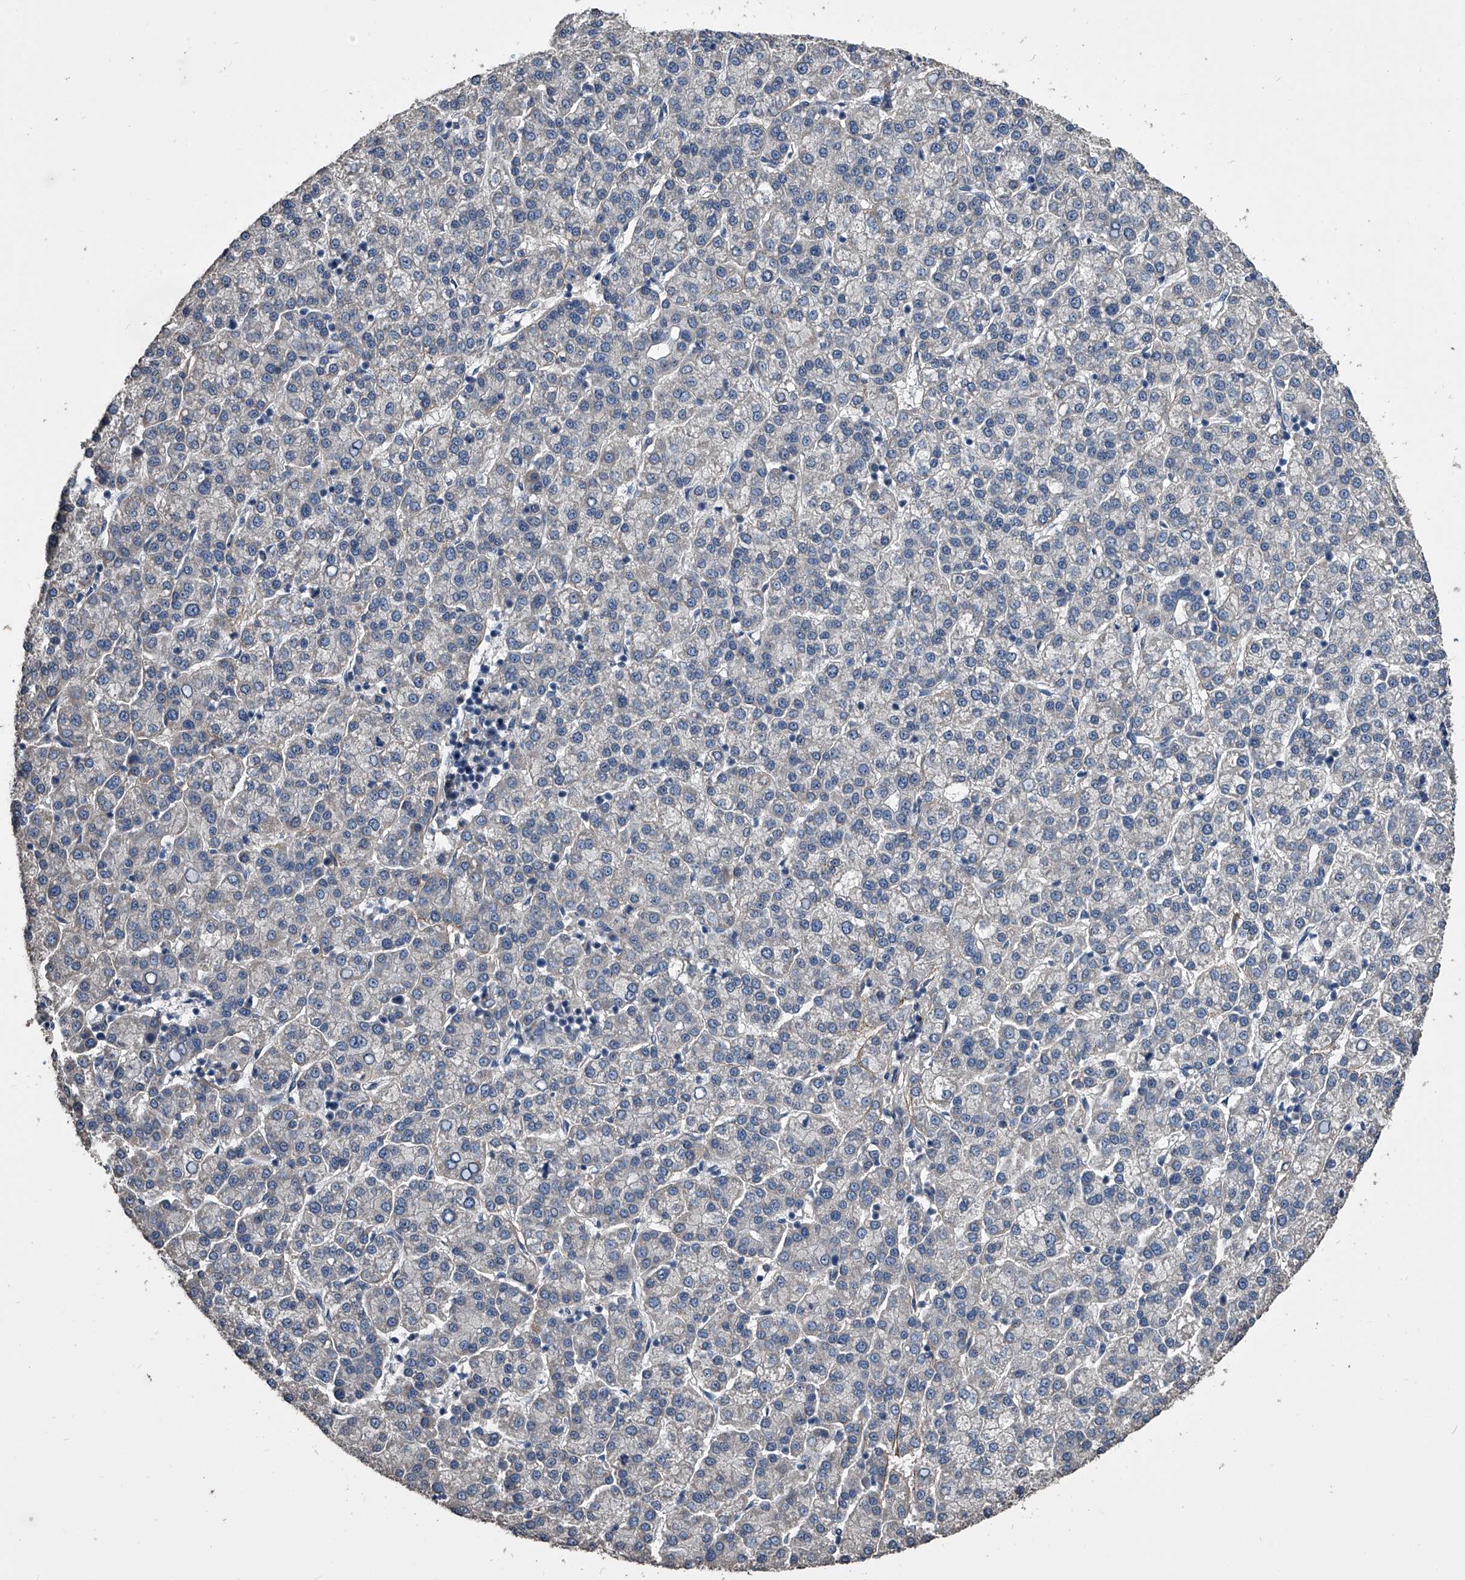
{"staining": {"intensity": "negative", "quantity": "none", "location": "none"}, "tissue": "liver cancer", "cell_type": "Tumor cells", "image_type": "cancer", "snomed": [{"axis": "morphology", "description": "Carcinoma, Hepatocellular, NOS"}, {"axis": "topography", "description": "Liver"}], "caption": "IHC photomicrograph of neoplastic tissue: human hepatocellular carcinoma (liver) stained with DAB (3,3'-diaminobenzidine) reveals no significant protein positivity in tumor cells.", "gene": "PHACTR1", "patient": {"sex": "female", "age": 58}}